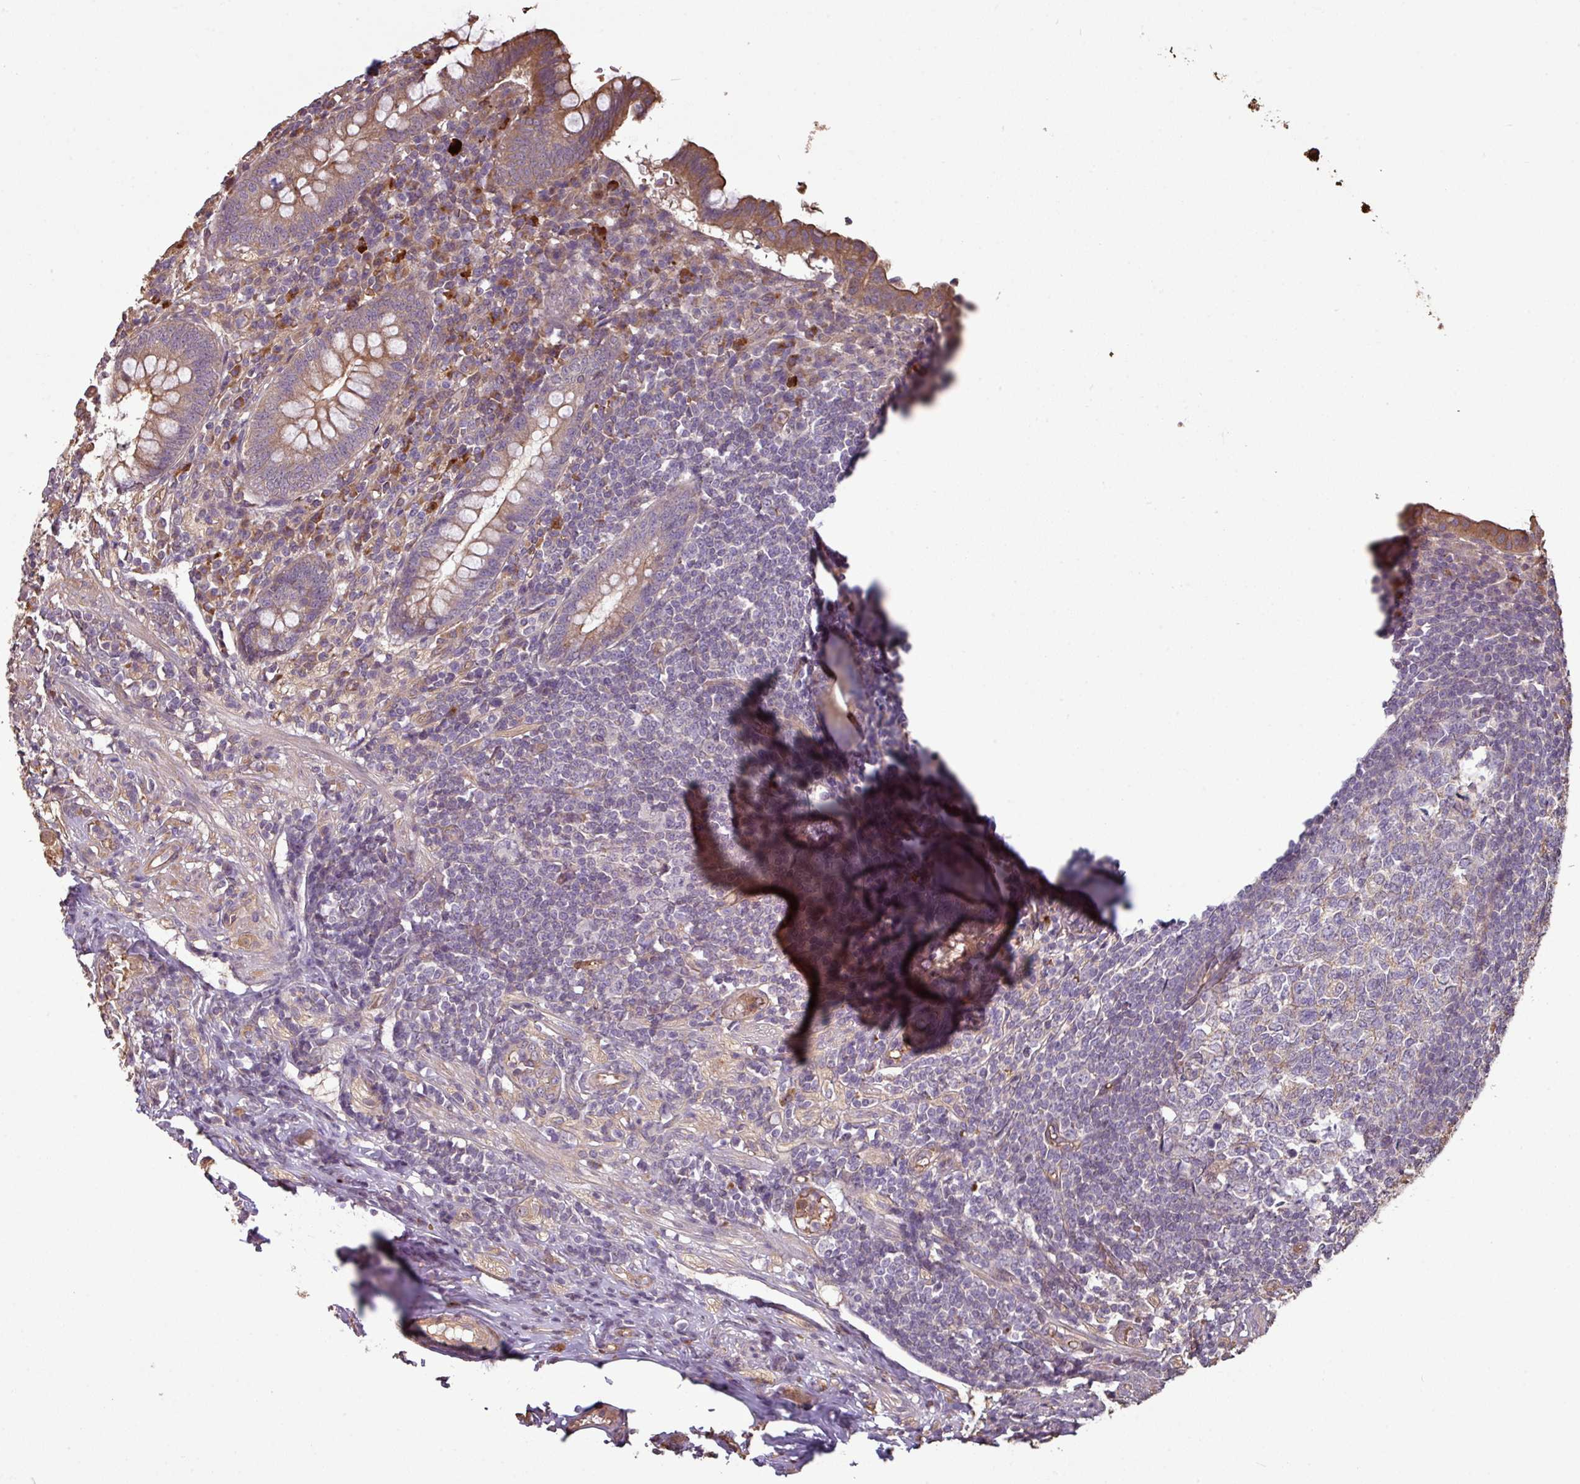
{"staining": {"intensity": "moderate", "quantity": ">75%", "location": "cytoplasmic/membranous"}, "tissue": "appendix", "cell_type": "Glandular cells", "image_type": "normal", "snomed": [{"axis": "morphology", "description": "Normal tissue, NOS"}, {"axis": "topography", "description": "Appendix"}], "caption": "Immunohistochemistry (IHC) image of normal appendix stained for a protein (brown), which displays medium levels of moderate cytoplasmic/membranous staining in about >75% of glandular cells.", "gene": "NHSL2", "patient": {"sex": "male", "age": 83}}